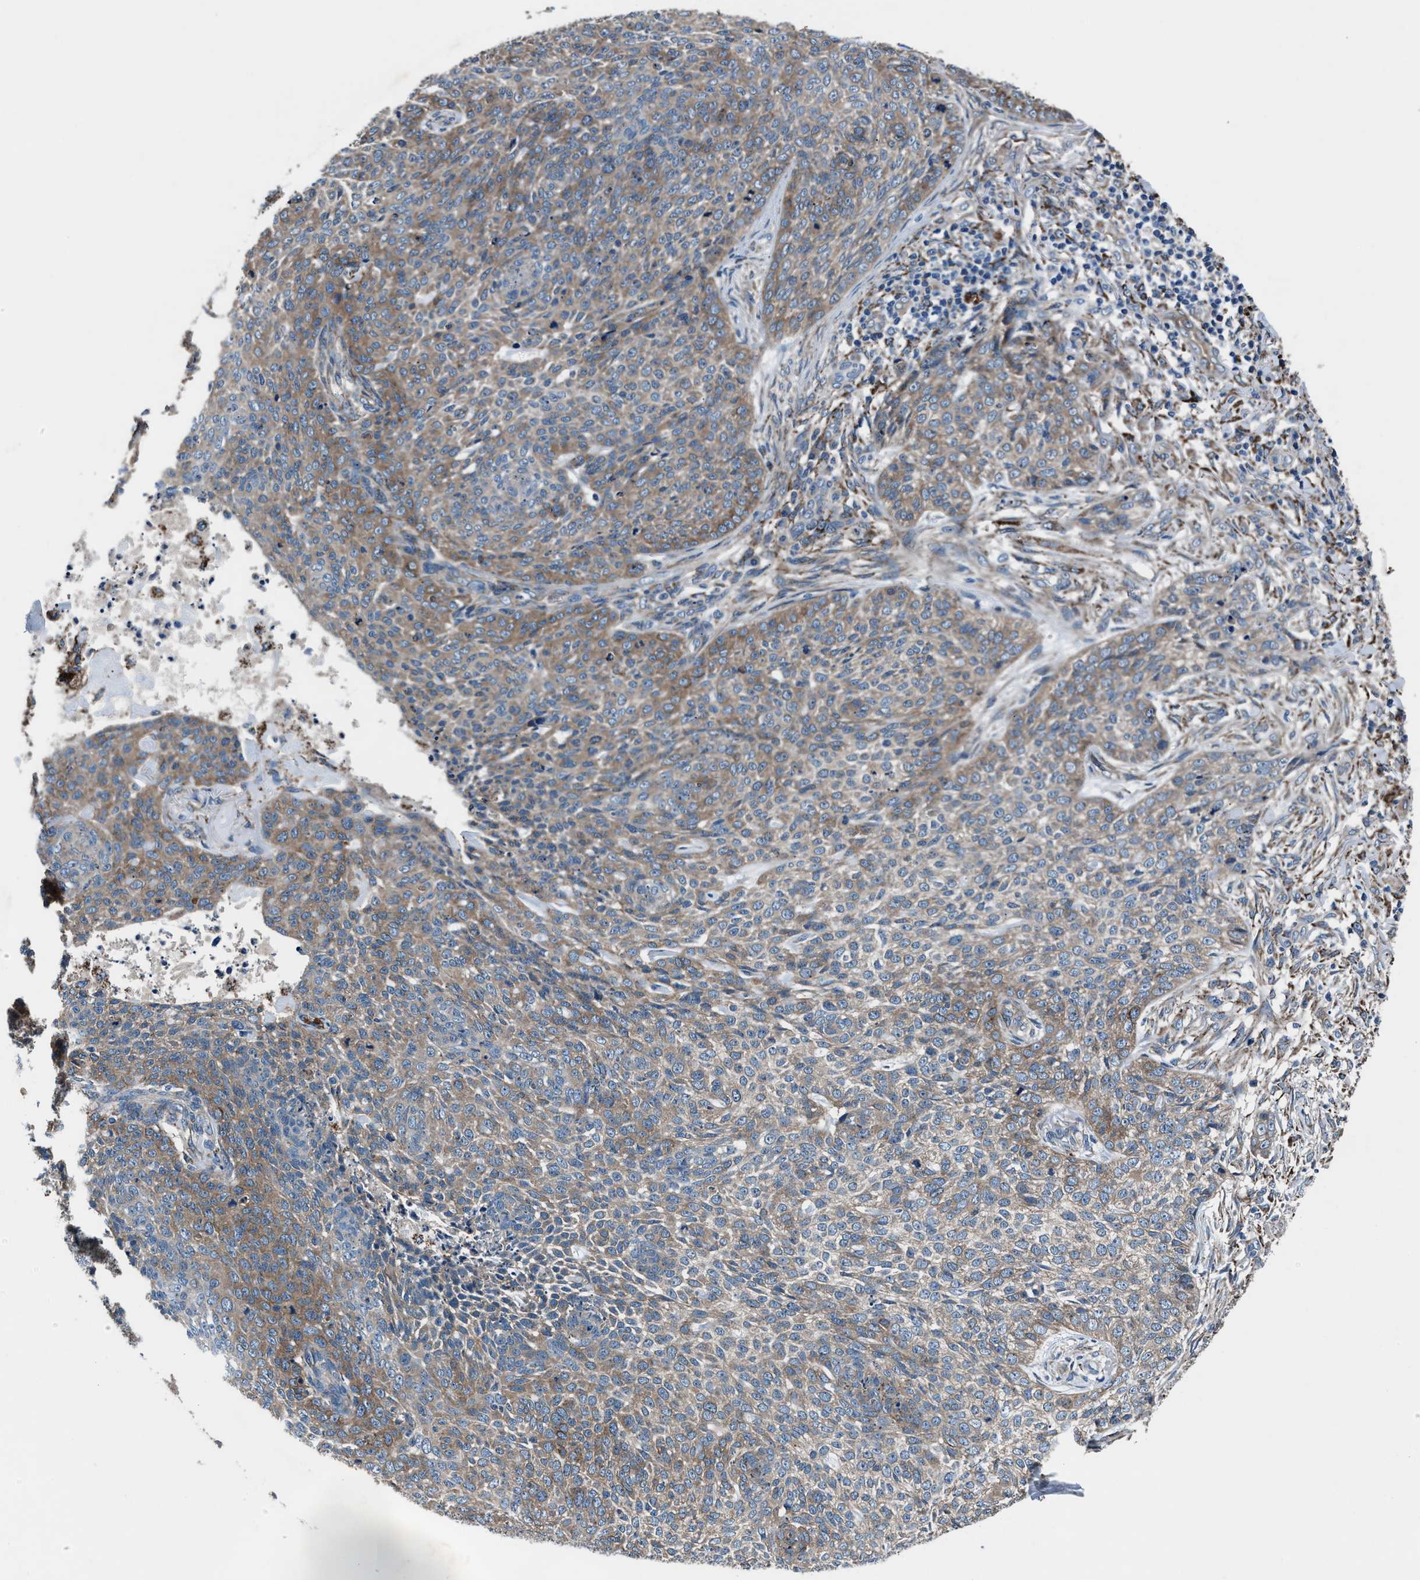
{"staining": {"intensity": "moderate", "quantity": ">75%", "location": "cytoplasmic/membranous"}, "tissue": "skin cancer", "cell_type": "Tumor cells", "image_type": "cancer", "snomed": [{"axis": "morphology", "description": "Basal cell carcinoma"}, {"axis": "topography", "description": "Skin"}], "caption": "Basal cell carcinoma (skin) stained with DAB (3,3'-diaminobenzidine) immunohistochemistry (IHC) exhibits medium levels of moderate cytoplasmic/membranous positivity in approximately >75% of tumor cells.", "gene": "PRTFDC1", "patient": {"sex": "female", "age": 64}}